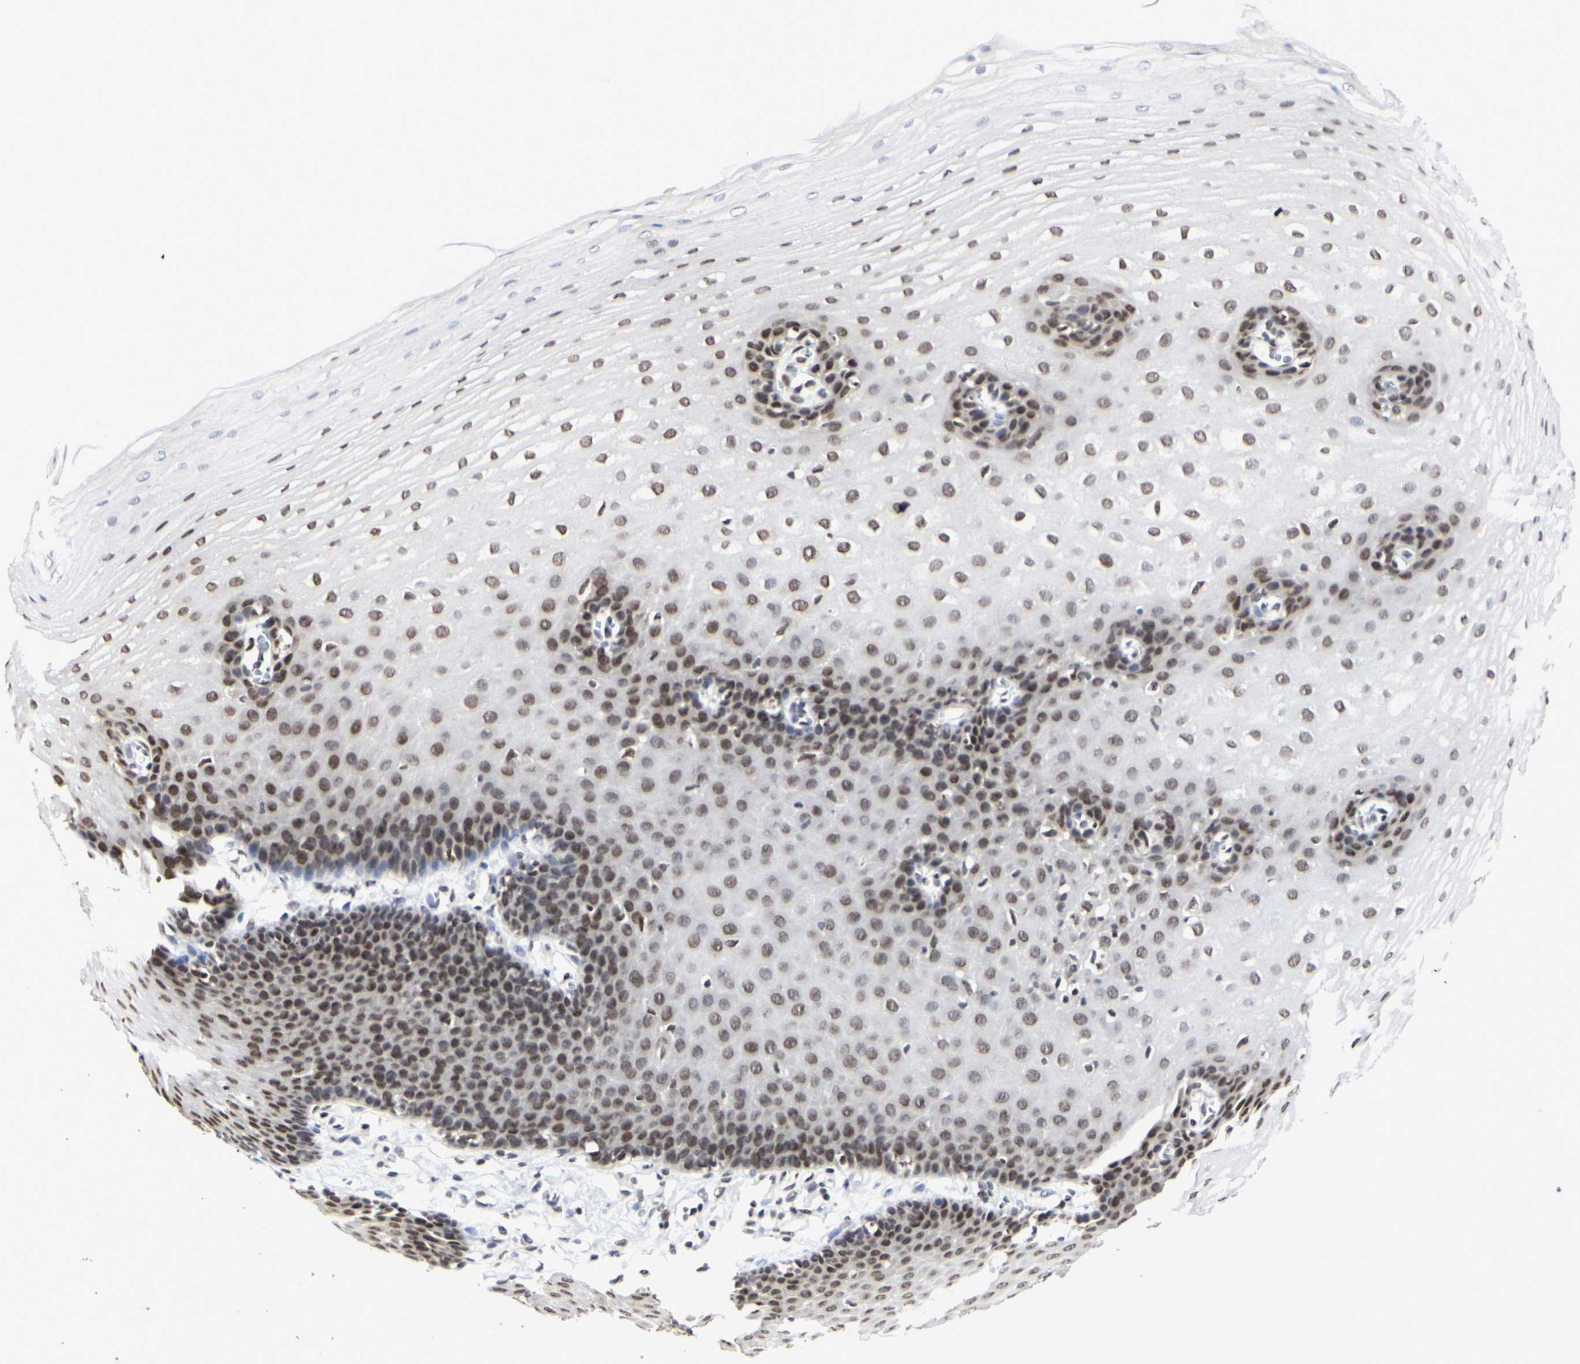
{"staining": {"intensity": "moderate", "quantity": "25%-75%", "location": "nuclear"}, "tissue": "esophagus", "cell_type": "Squamous epithelial cells", "image_type": "normal", "snomed": [{"axis": "morphology", "description": "Normal tissue, NOS"}, {"axis": "topography", "description": "Esophagus"}], "caption": "Immunohistochemistry micrograph of unremarkable esophagus stained for a protein (brown), which shows medium levels of moderate nuclear expression in approximately 25%-75% of squamous epithelial cells.", "gene": "PRMT3", "patient": {"sex": "male", "age": 70}}